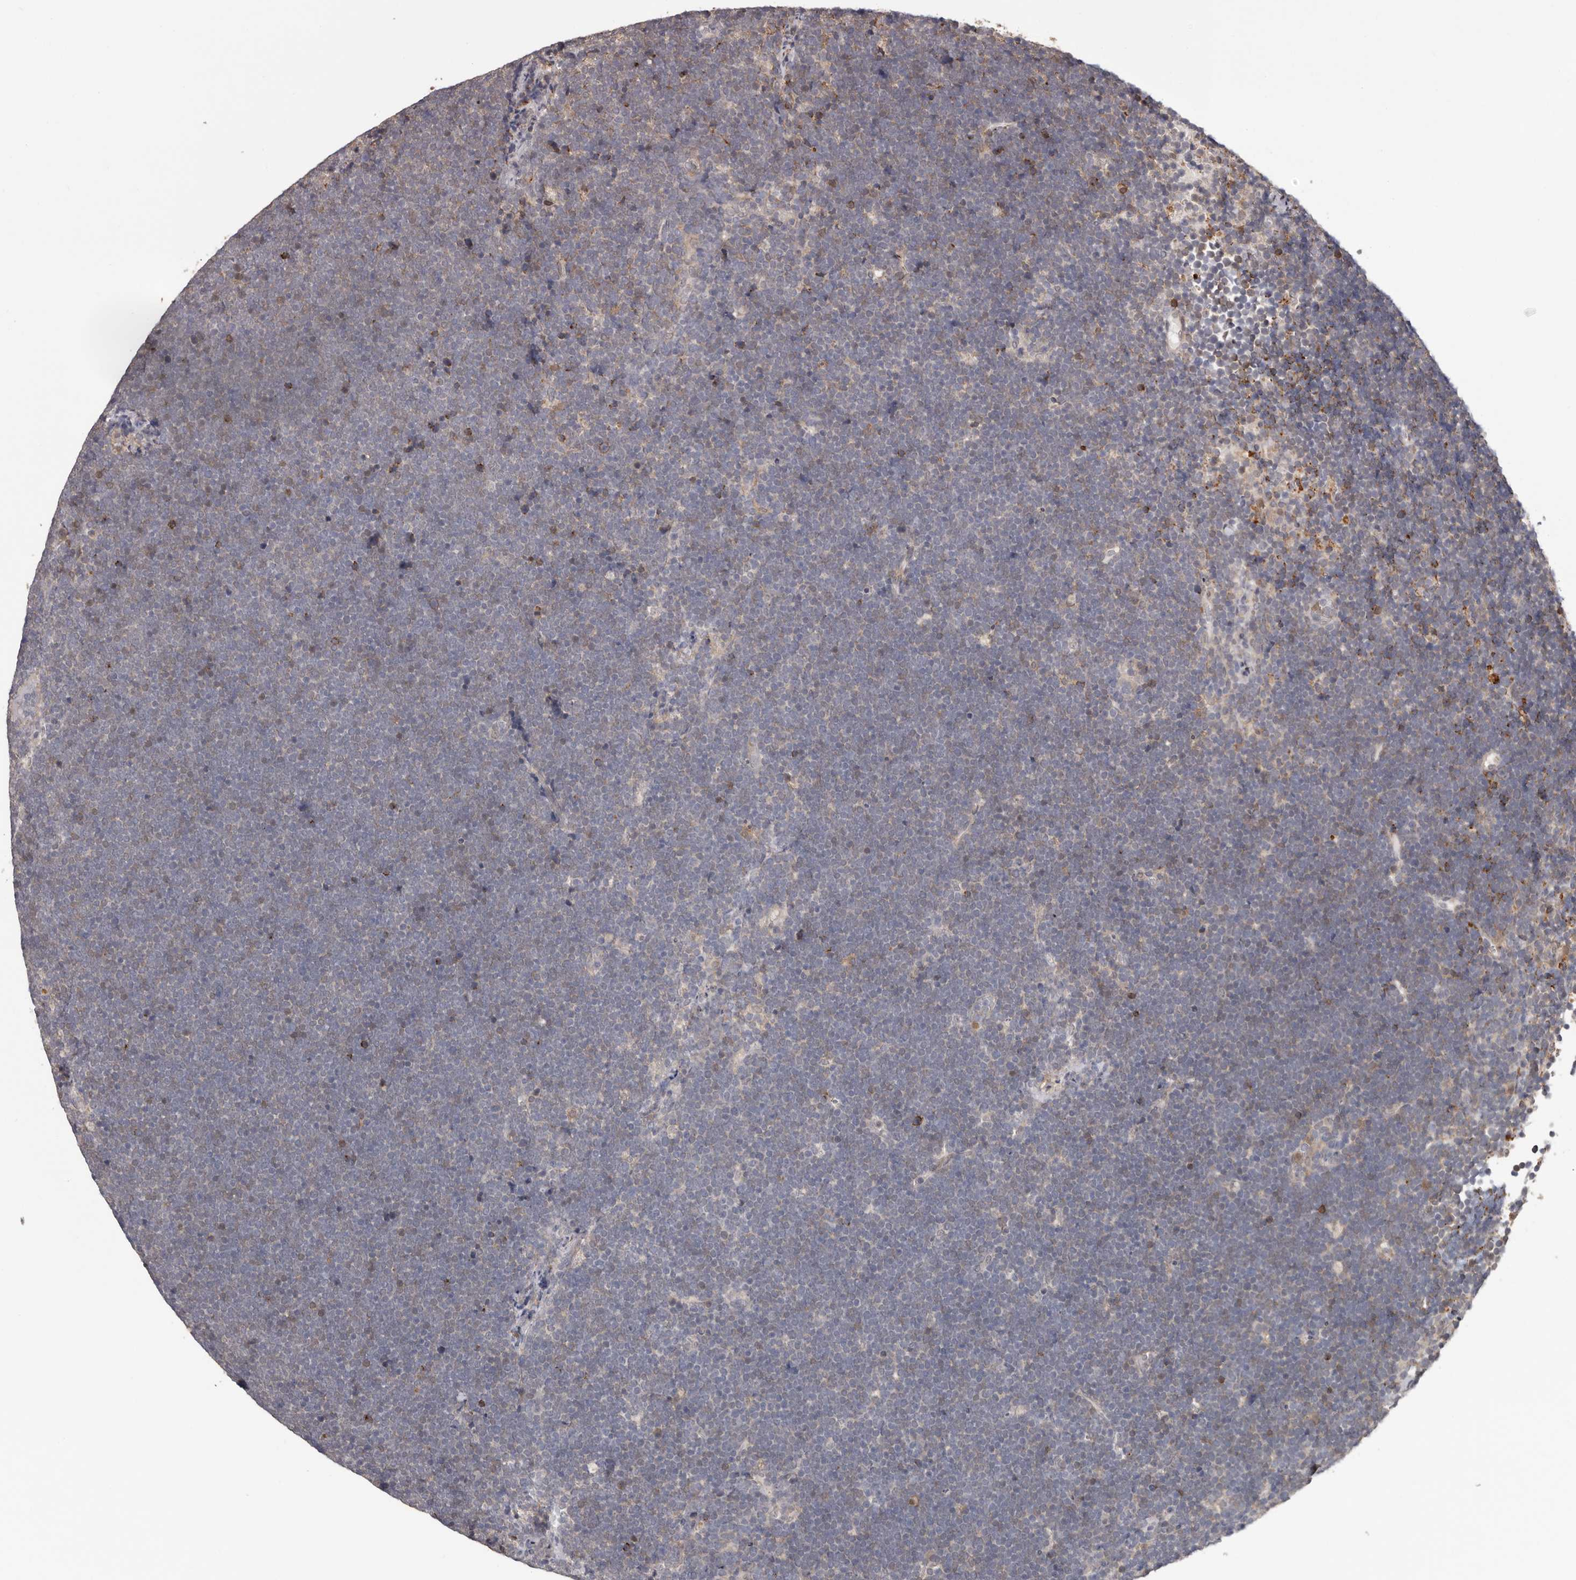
{"staining": {"intensity": "weak", "quantity": "<25%", "location": "cytoplasmic/membranous"}, "tissue": "lymphoma", "cell_type": "Tumor cells", "image_type": "cancer", "snomed": [{"axis": "morphology", "description": "Malignant lymphoma, non-Hodgkin's type, High grade"}, {"axis": "topography", "description": "Lymph node"}], "caption": "This is a image of IHC staining of high-grade malignant lymphoma, non-Hodgkin's type, which shows no staining in tumor cells.", "gene": "PRR12", "patient": {"sex": "male", "age": 13}}